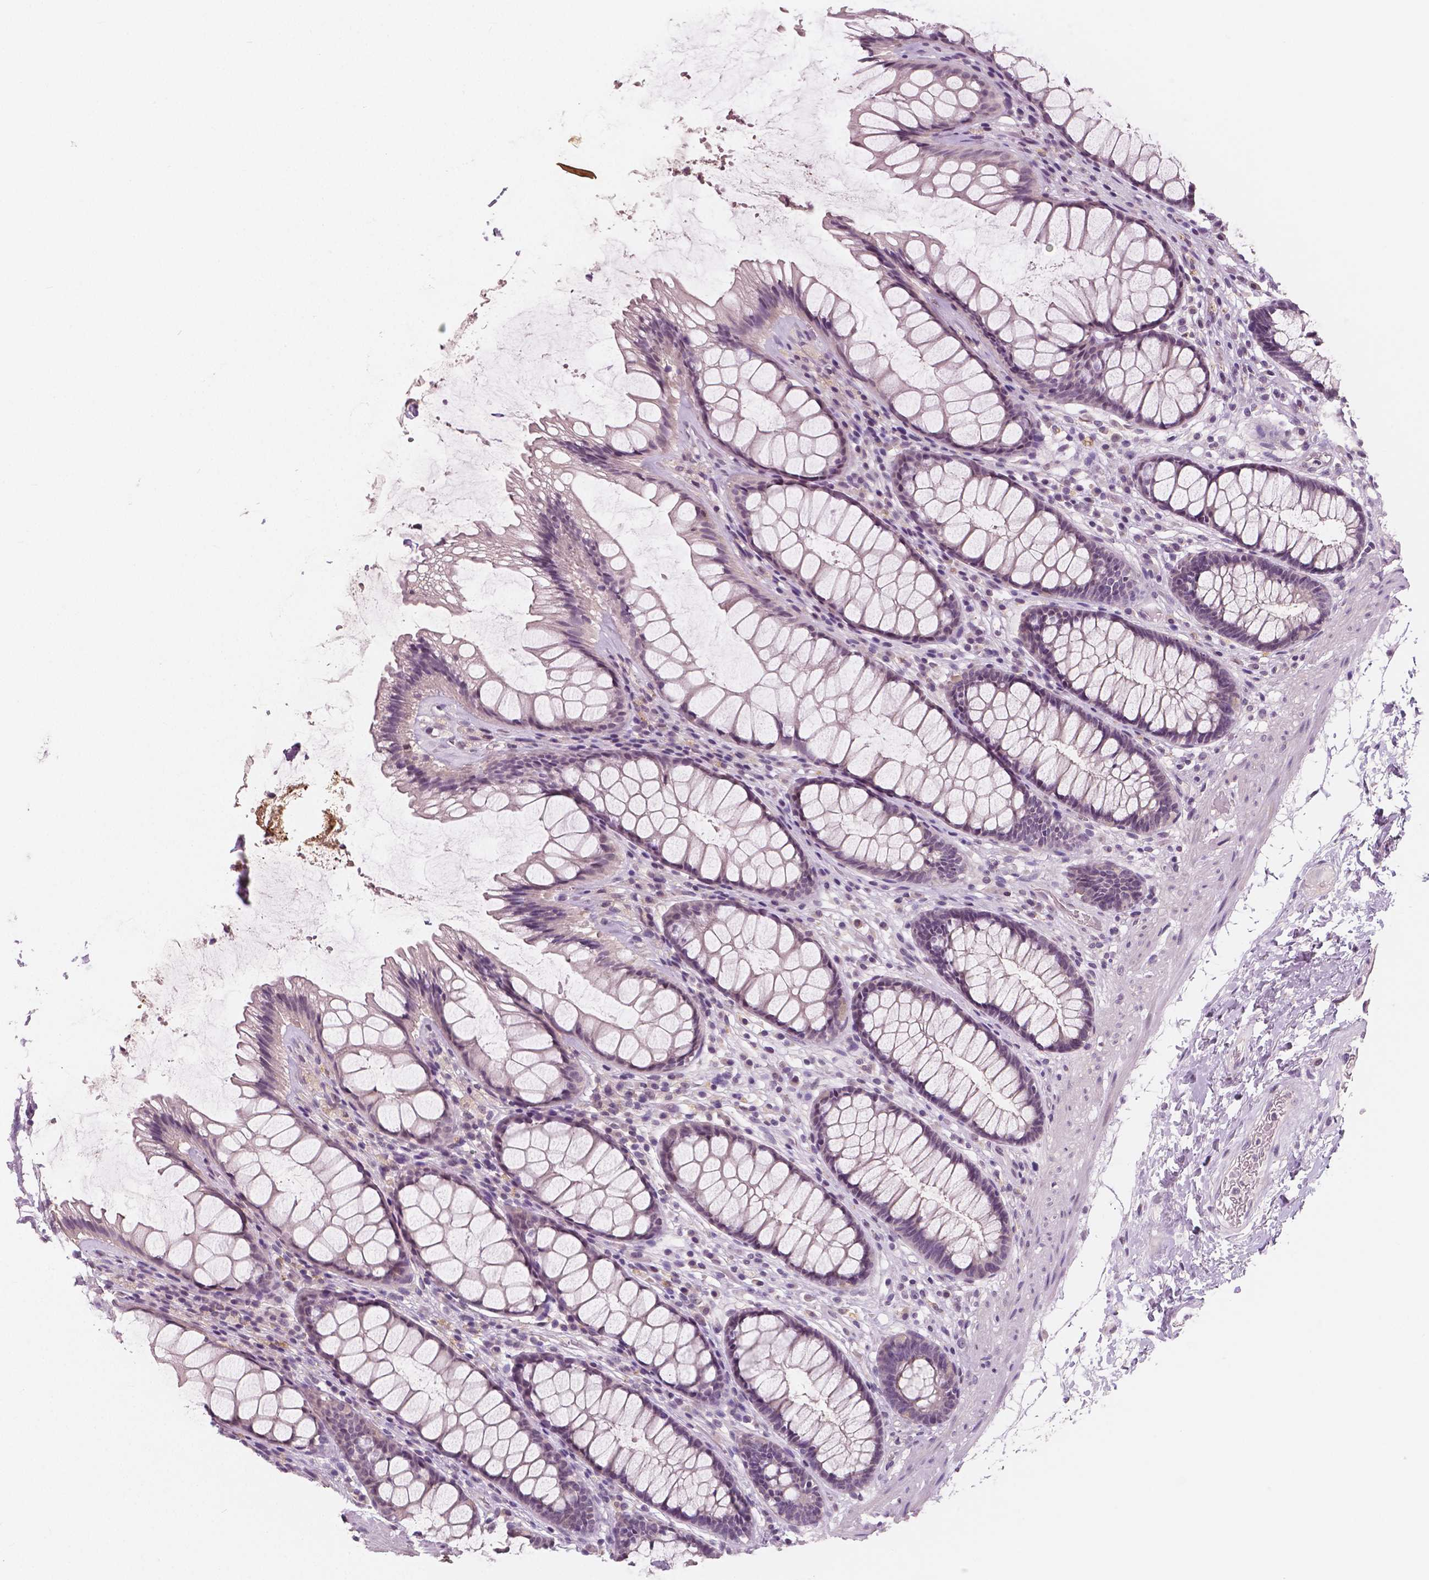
{"staining": {"intensity": "negative", "quantity": "none", "location": "none"}, "tissue": "rectum", "cell_type": "Glandular cells", "image_type": "normal", "snomed": [{"axis": "morphology", "description": "Normal tissue, NOS"}, {"axis": "topography", "description": "Rectum"}], "caption": "Normal rectum was stained to show a protein in brown. There is no significant positivity in glandular cells.", "gene": "RNASE7", "patient": {"sex": "male", "age": 72}}